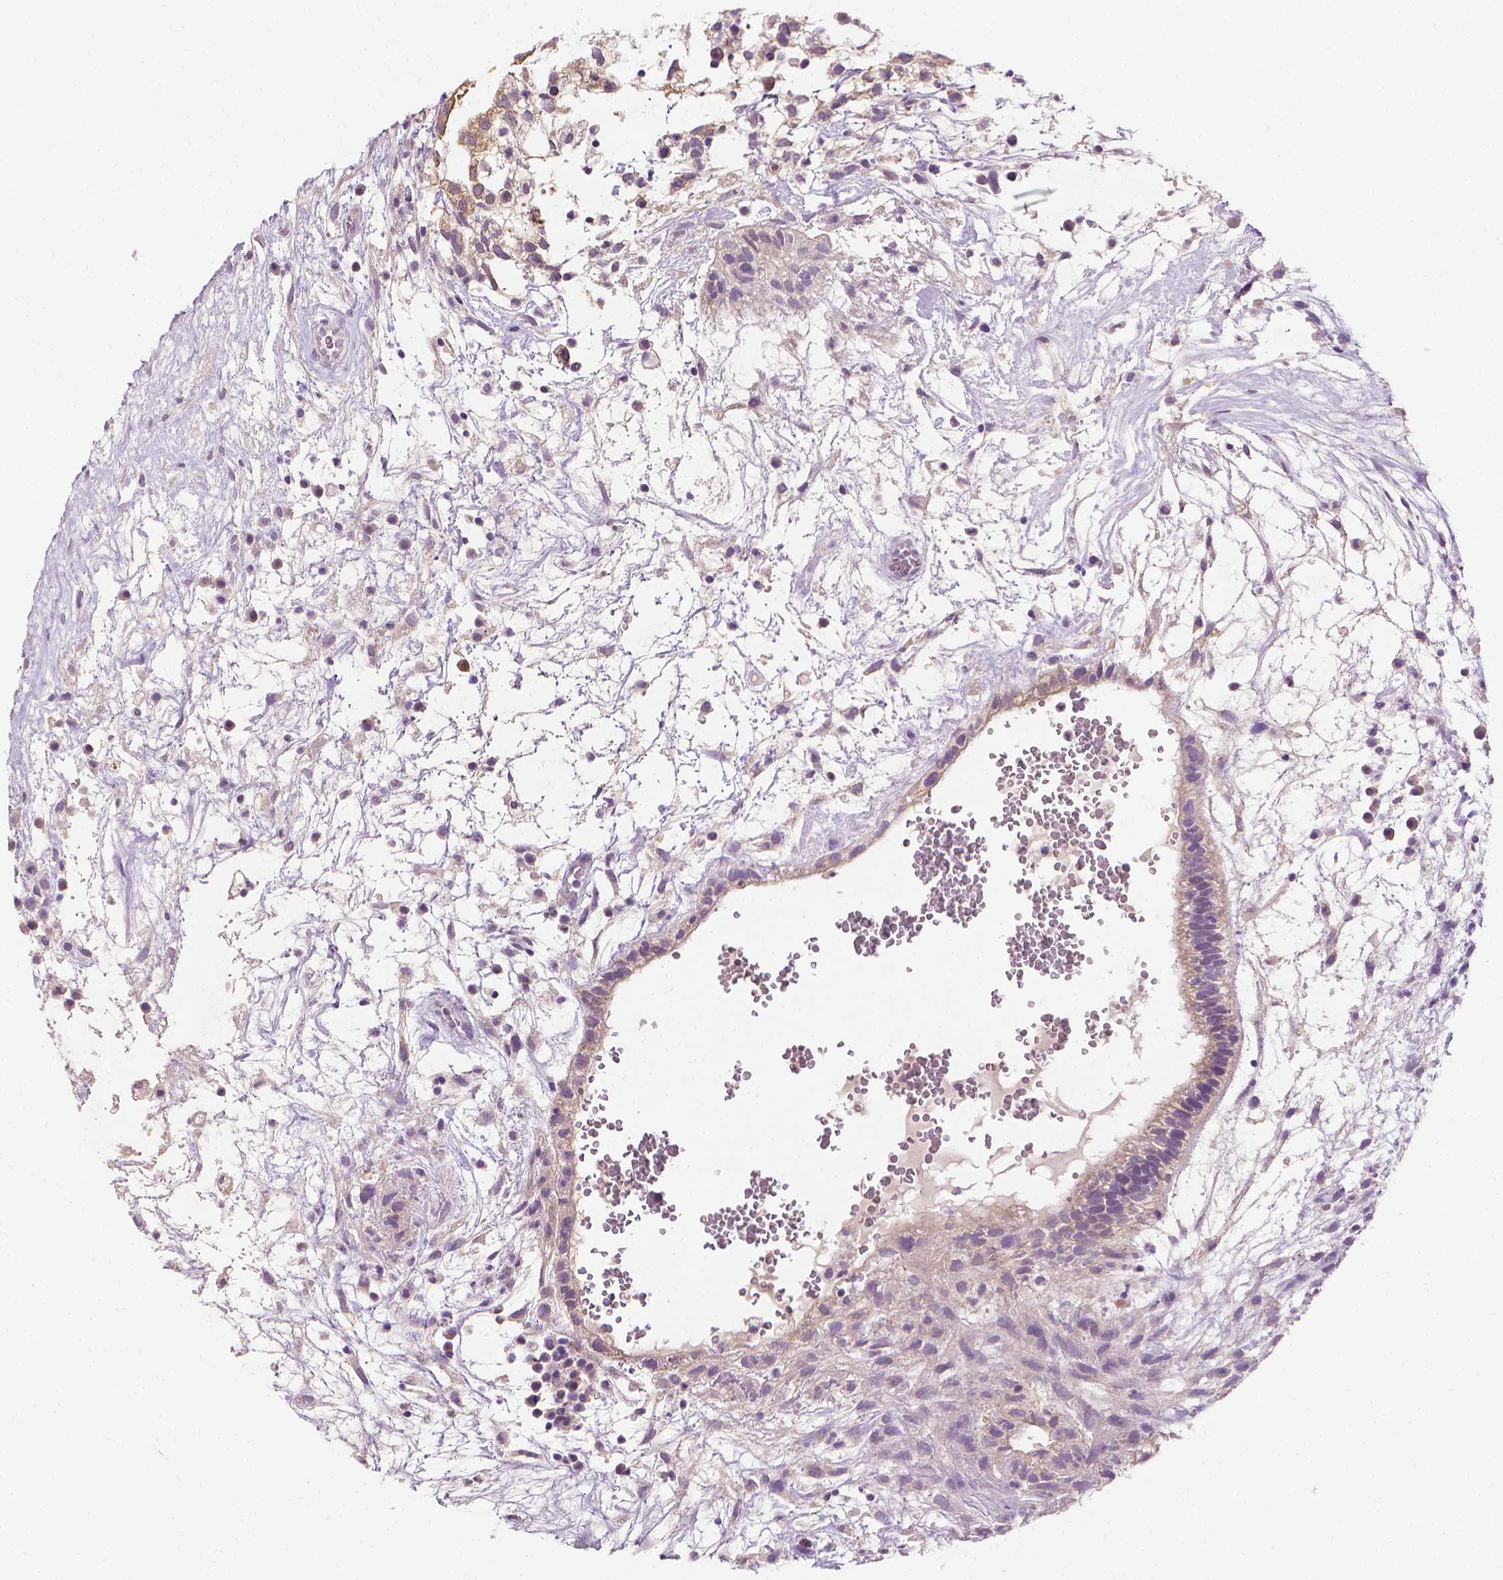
{"staining": {"intensity": "weak", "quantity": "25%-75%", "location": "cytoplasmic/membranous"}, "tissue": "testis cancer", "cell_type": "Tumor cells", "image_type": "cancer", "snomed": [{"axis": "morphology", "description": "Normal tissue, NOS"}, {"axis": "morphology", "description": "Carcinoma, Embryonal, NOS"}, {"axis": "topography", "description": "Testis"}], "caption": "An immunohistochemistry histopathology image of tumor tissue is shown. Protein staining in brown highlights weak cytoplasmic/membranous positivity in testis cancer (embryonal carcinoma) within tumor cells.", "gene": "FASN", "patient": {"sex": "male", "age": 32}}